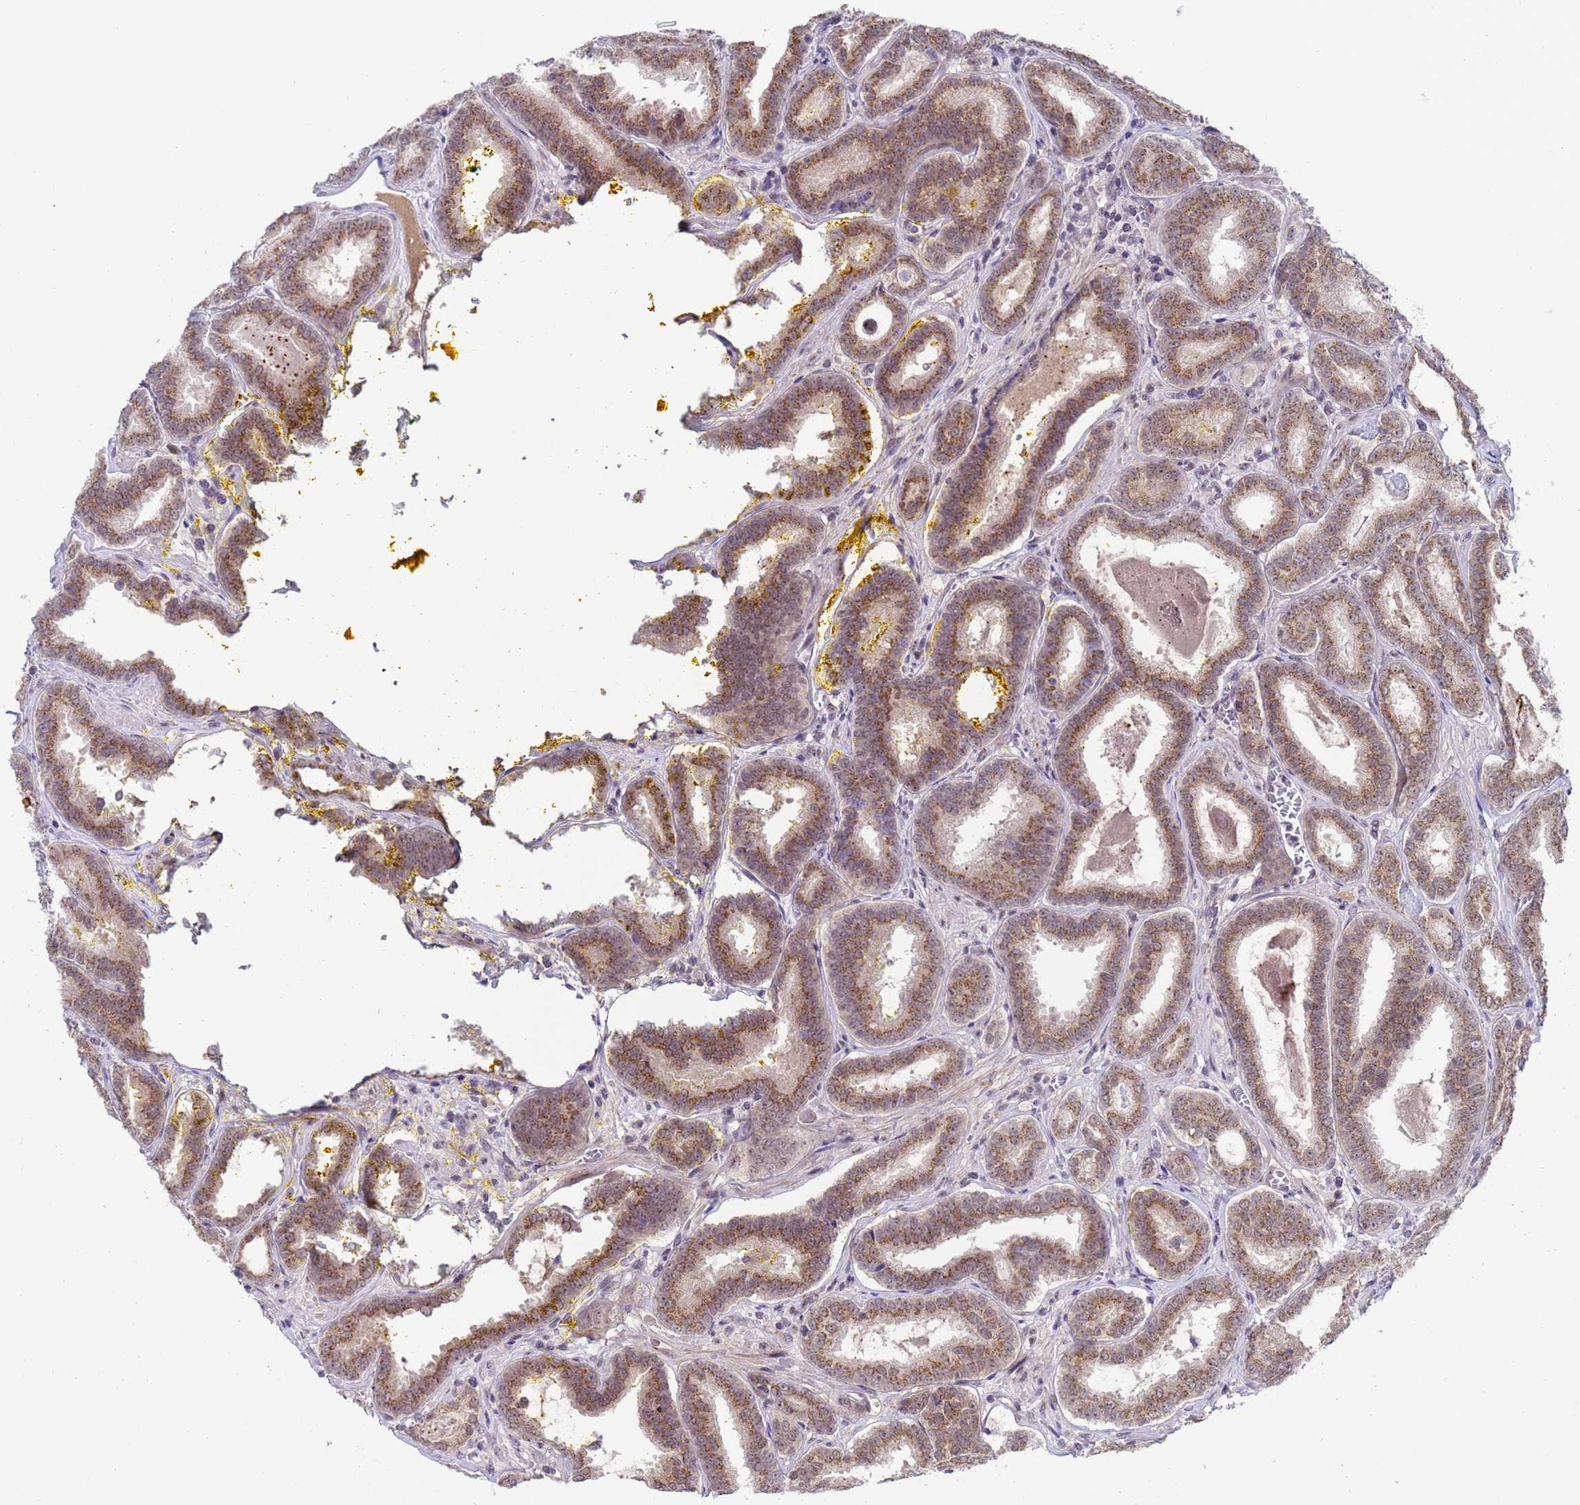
{"staining": {"intensity": "moderate", "quantity": ">75%", "location": "cytoplasmic/membranous"}, "tissue": "prostate cancer", "cell_type": "Tumor cells", "image_type": "cancer", "snomed": [{"axis": "morphology", "description": "Adenocarcinoma, High grade"}, {"axis": "topography", "description": "Prostate"}], "caption": "Tumor cells demonstrate medium levels of moderate cytoplasmic/membranous positivity in approximately >75% of cells in adenocarcinoma (high-grade) (prostate).", "gene": "C19orf47", "patient": {"sex": "male", "age": 72}}